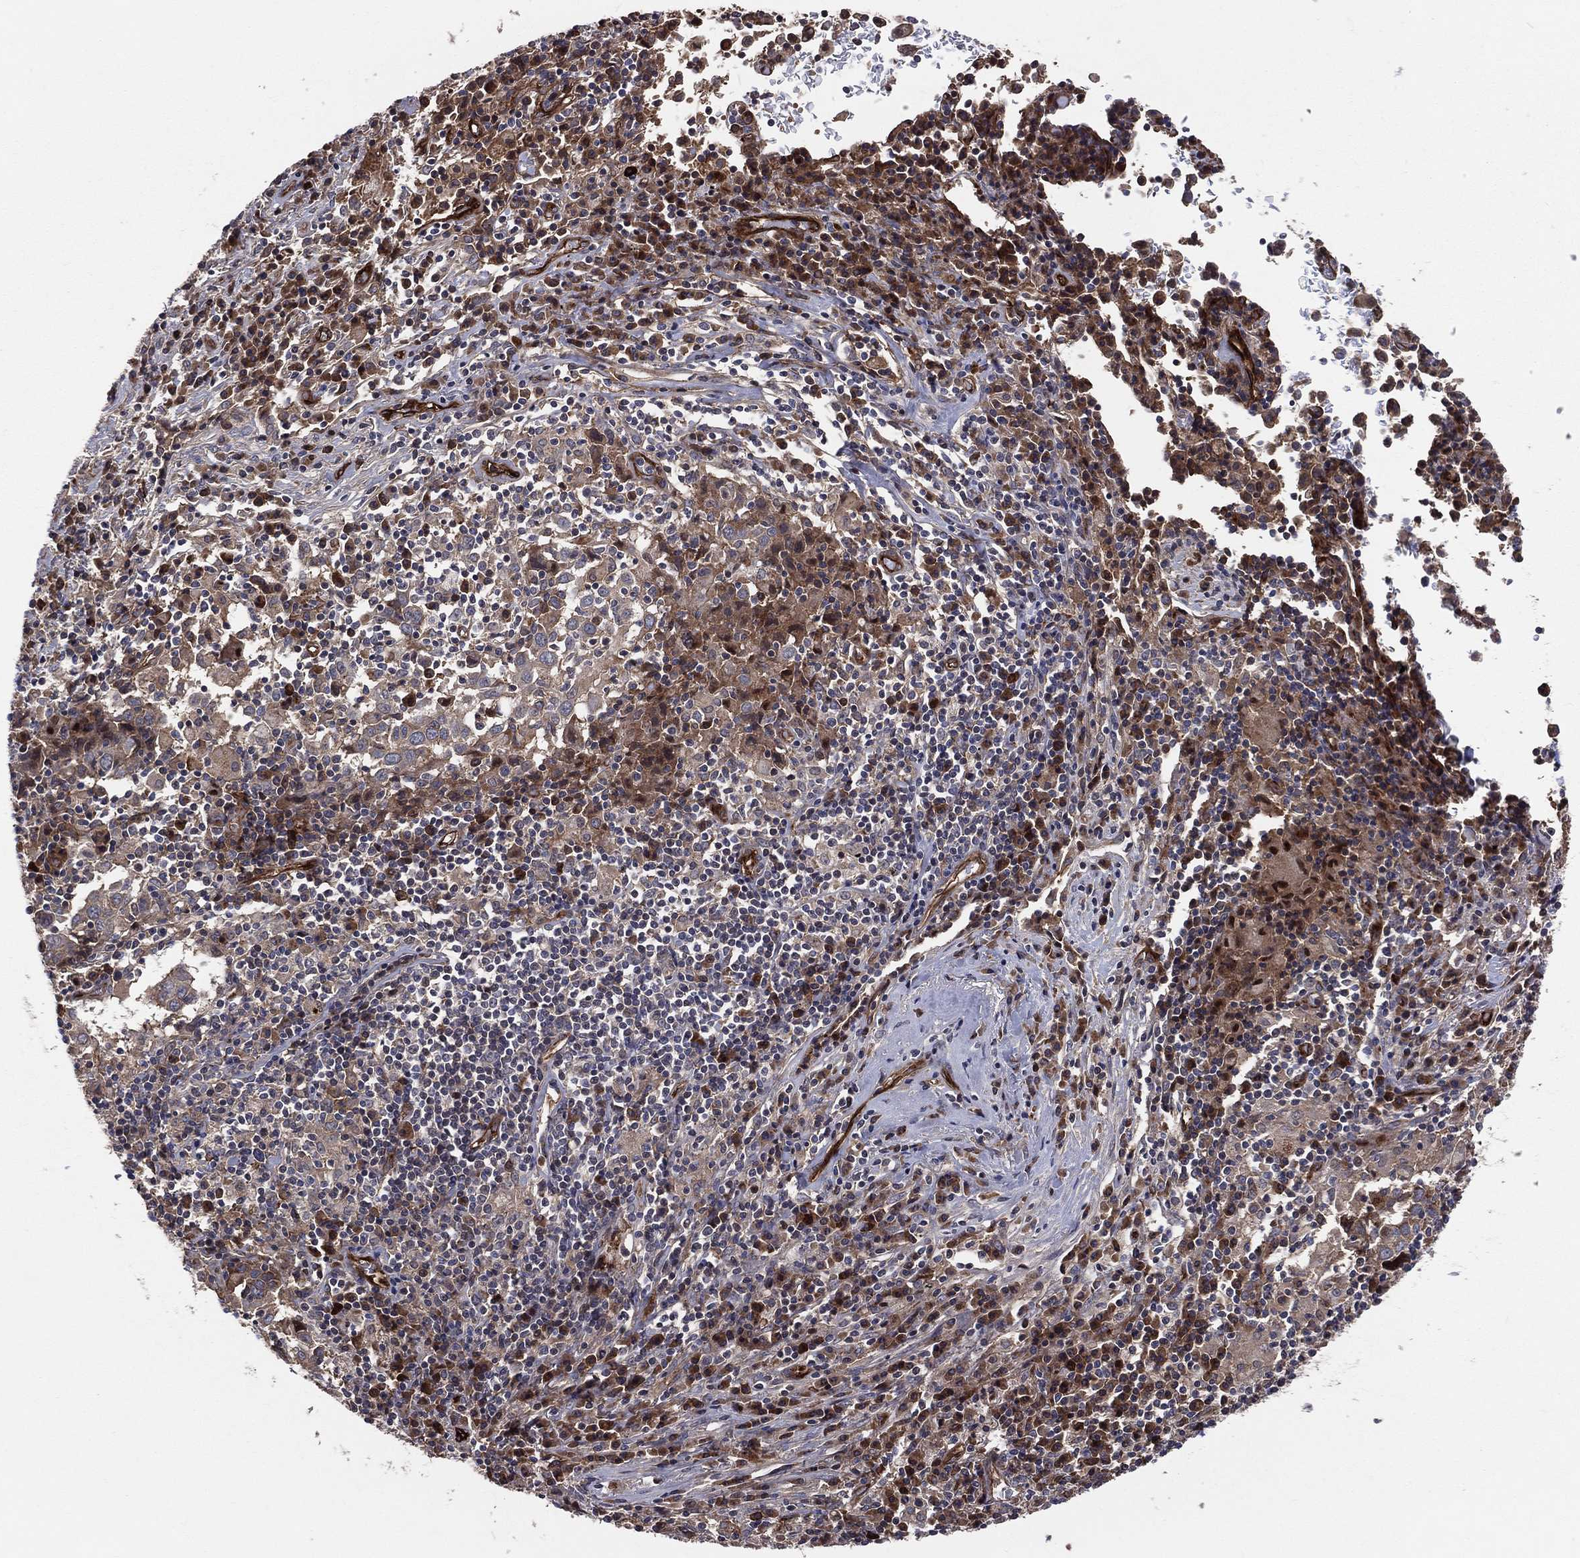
{"staining": {"intensity": "moderate", "quantity": ">75%", "location": "cytoplasmic/membranous"}, "tissue": "lung cancer", "cell_type": "Tumor cells", "image_type": "cancer", "snomed": [{"axis": "morphology", "description": "Squamous cell carcinoma, NOS"}, {"axis": "topography", "description": "Lung"}], "caption": "Brown immunohistochemical staining in squamous cell carcinoma (lung) reveals moderate cytoplasmic/membranous staining in approximately >75% of tumor cells. Using DAB (brown) and hematoxylin (blue) stains, captured at high magnification using brightfield microscopy.", "gene": "ENTPD1", "patient": {"sex": "male", "age": 57}}